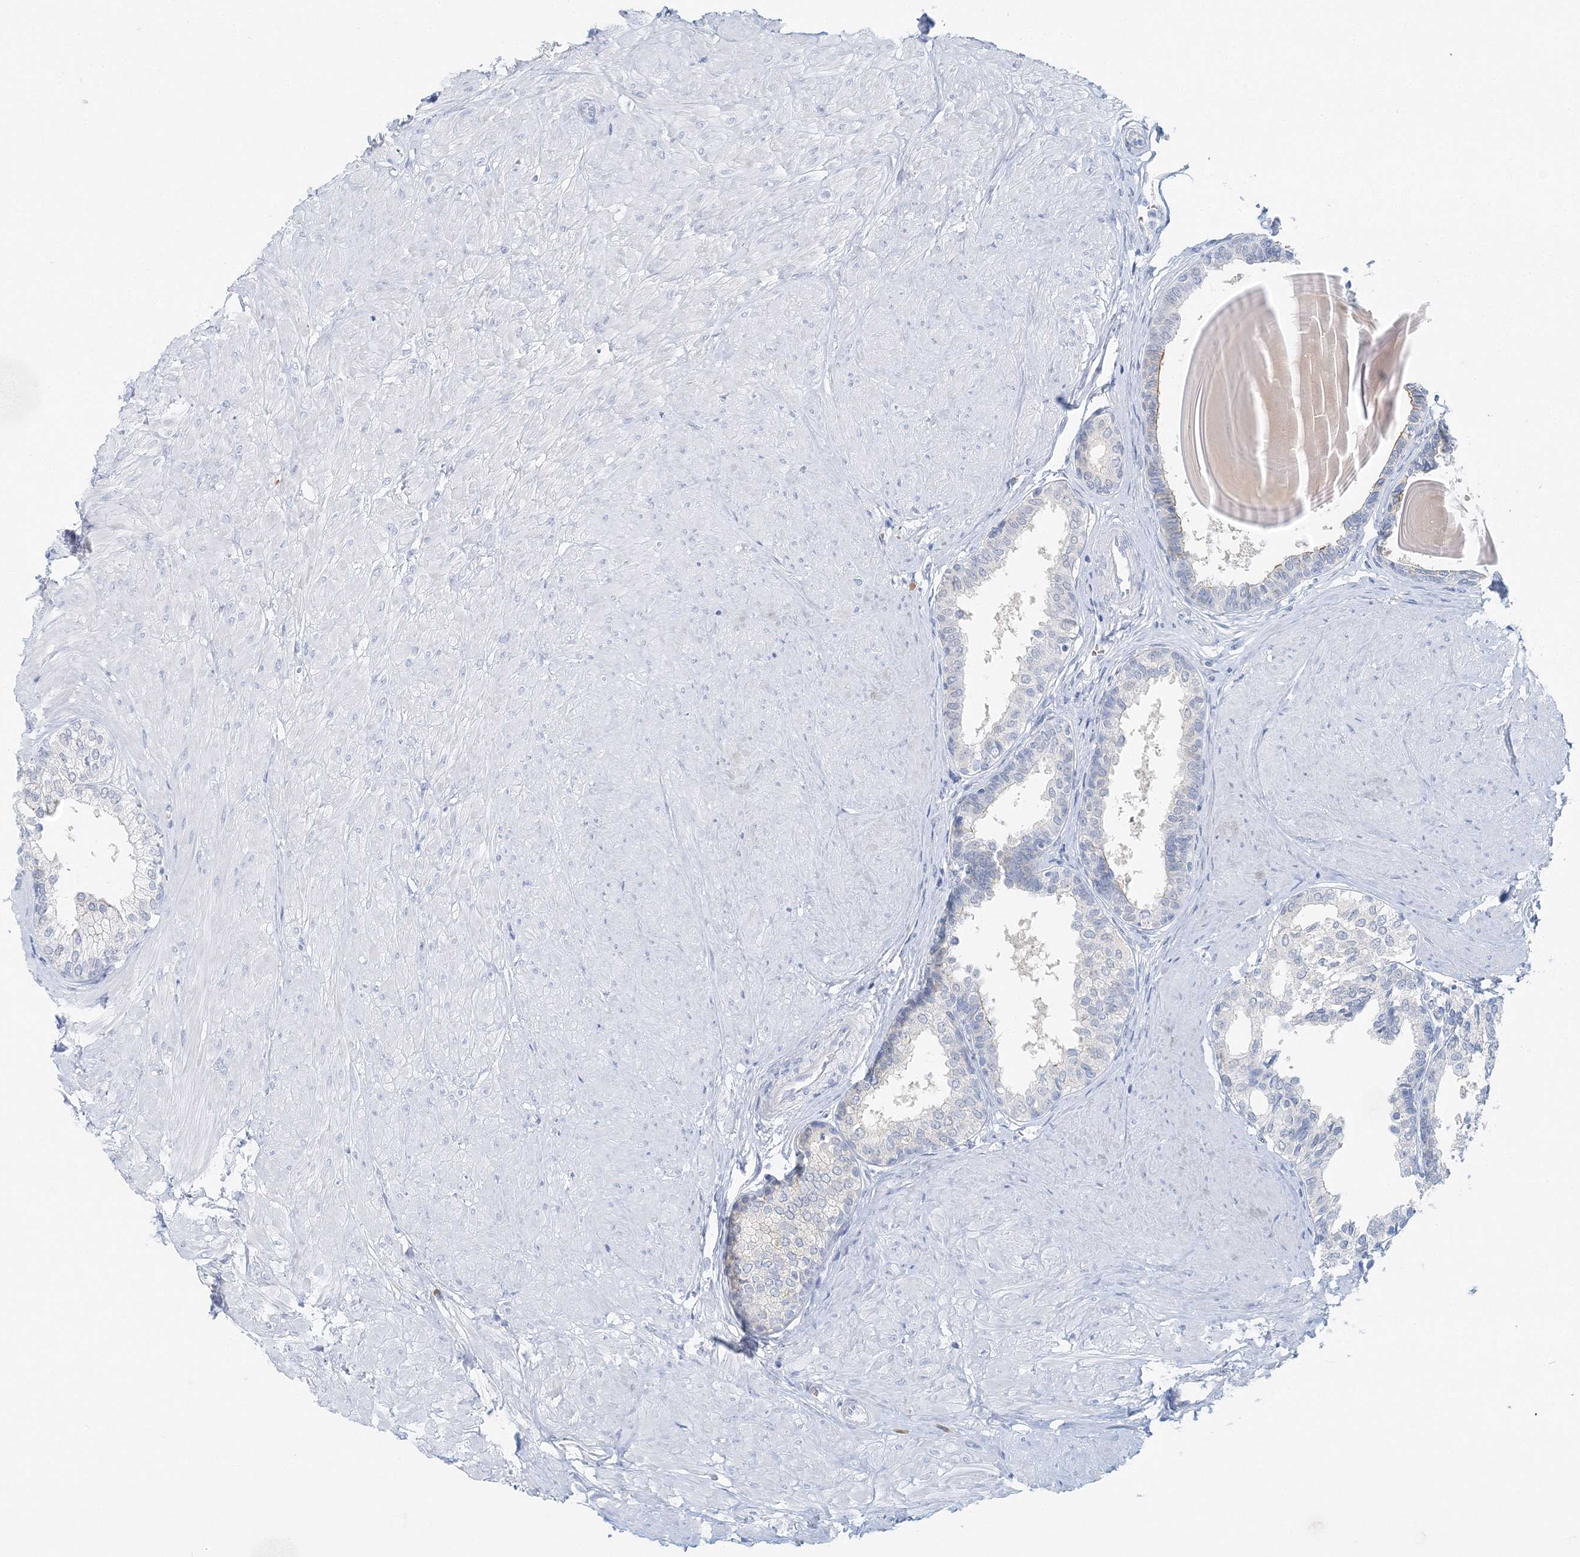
{"staining": {"intensity": "negative", "quantity": "none", "location": "none"}, "tissue": "prostate", "cell_type": "Glandular cells", "image_type": "normal", "snomed": [{"axis": "morphology", "description": "Normal tissue, NOS"}, {"axis": "topography", "description": "Prostate"}], "caption": "This is a image of IHC staining of unremarkable prostate, which shows no expression in glandular cells. Brightfield microscopy of IHC stained with DAB (brown) and hematoxylin (blue), captured at high magnification.", "gene": "VILL", "patient": {"sex": "male", "age": 48}}